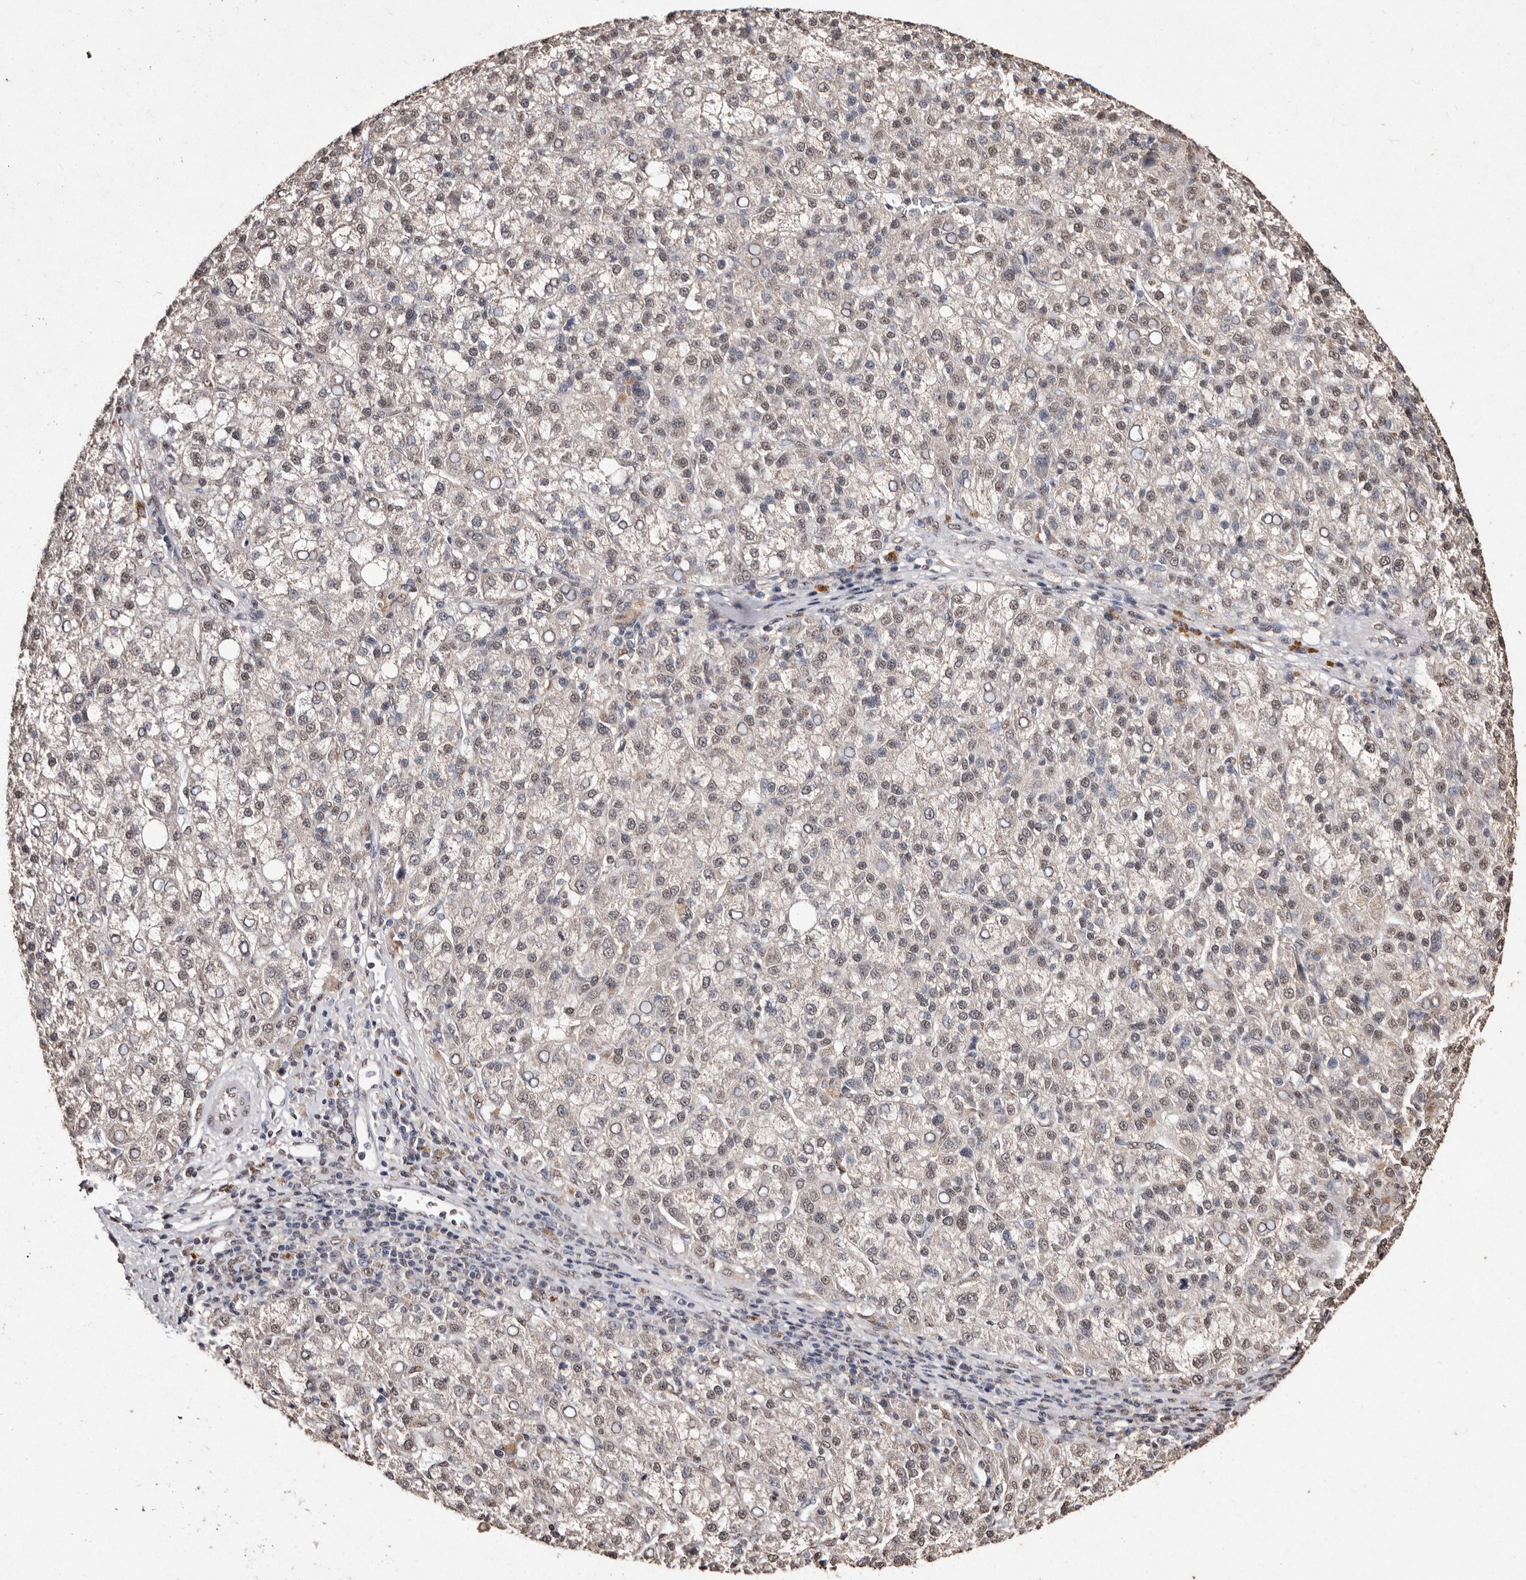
{"staining": {"intensity": "weak", "quantity": ">75%", "location": "nuclear"}, "tissue": "liver cancer", "cell_type": "Tumor cells", "image_type": "cancer", "snomed": [{"axis": "morphology", "description": "Carcinoma, Hepatocellular, NOS"}, {"axis": "topography", "description": "Liver"}], "caption": "Liver hepatocellular carcinoma stained for a protein (brown) displays weak nuclear positive expression in approximately >75% of tumor cells.", "gene": "ERBB4", "patient": {"sex": "female", "age": 58}}